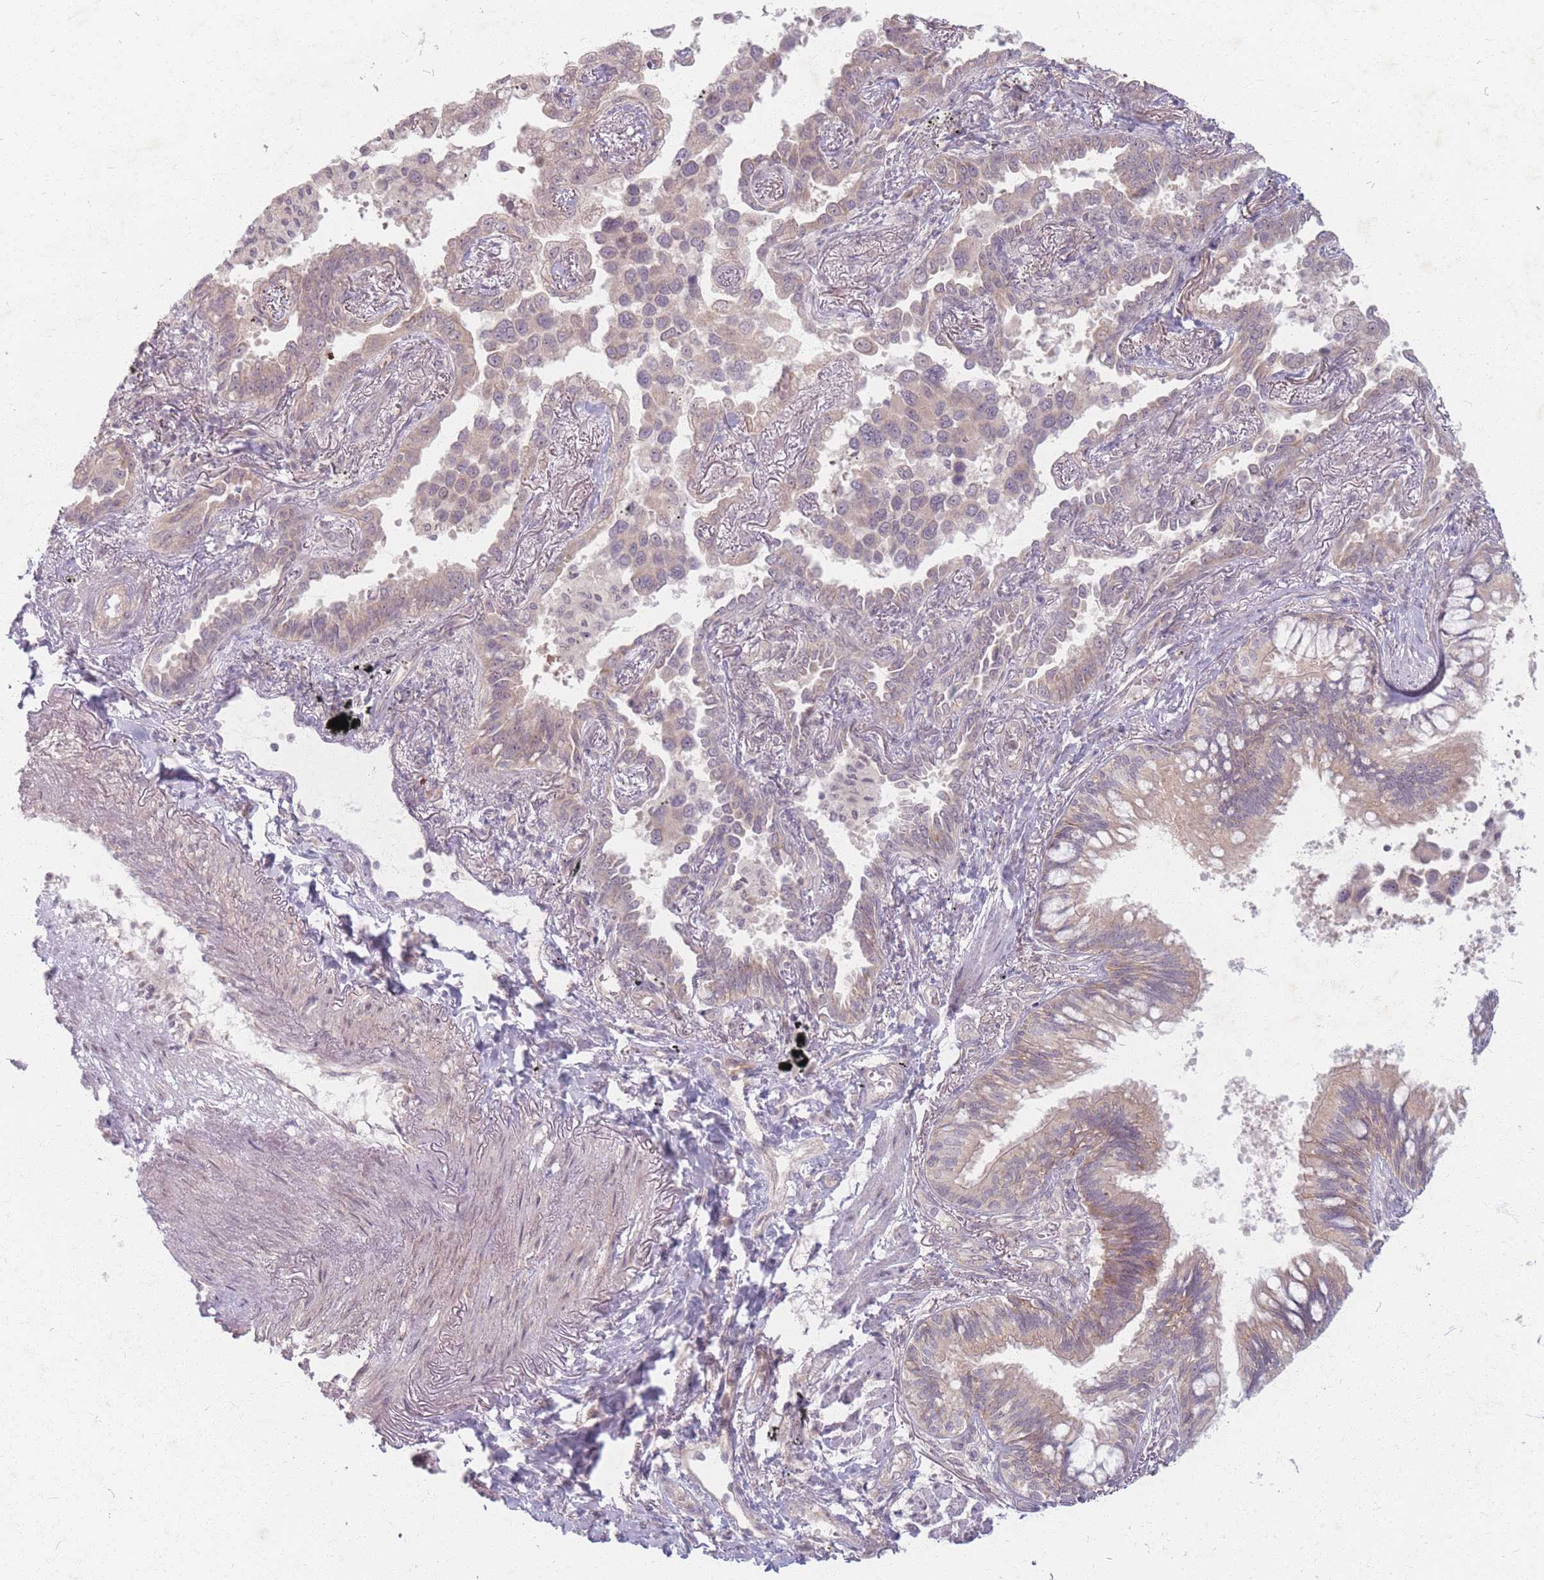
{"staining": {"intensity": "moderate", "quantity": "25%-75%", "location": "cytoplasmic/membranous"}, "tissue": "lung cancer", "cell_type": "Tumor cells", "image_type": "cancer", "snomed": [{"axis": "morphology", "description": "Adenocarcinoma, NOS"}, {"axis": "topography", "description": "Lung"}], "caption": "Protein staining reveals moderate cytoplasmic/membranous staining in about 25%-75% of tumor cells in lung cancer.", "gene": "GABRA6", "patient": {"sex": "male", "age": 67}}